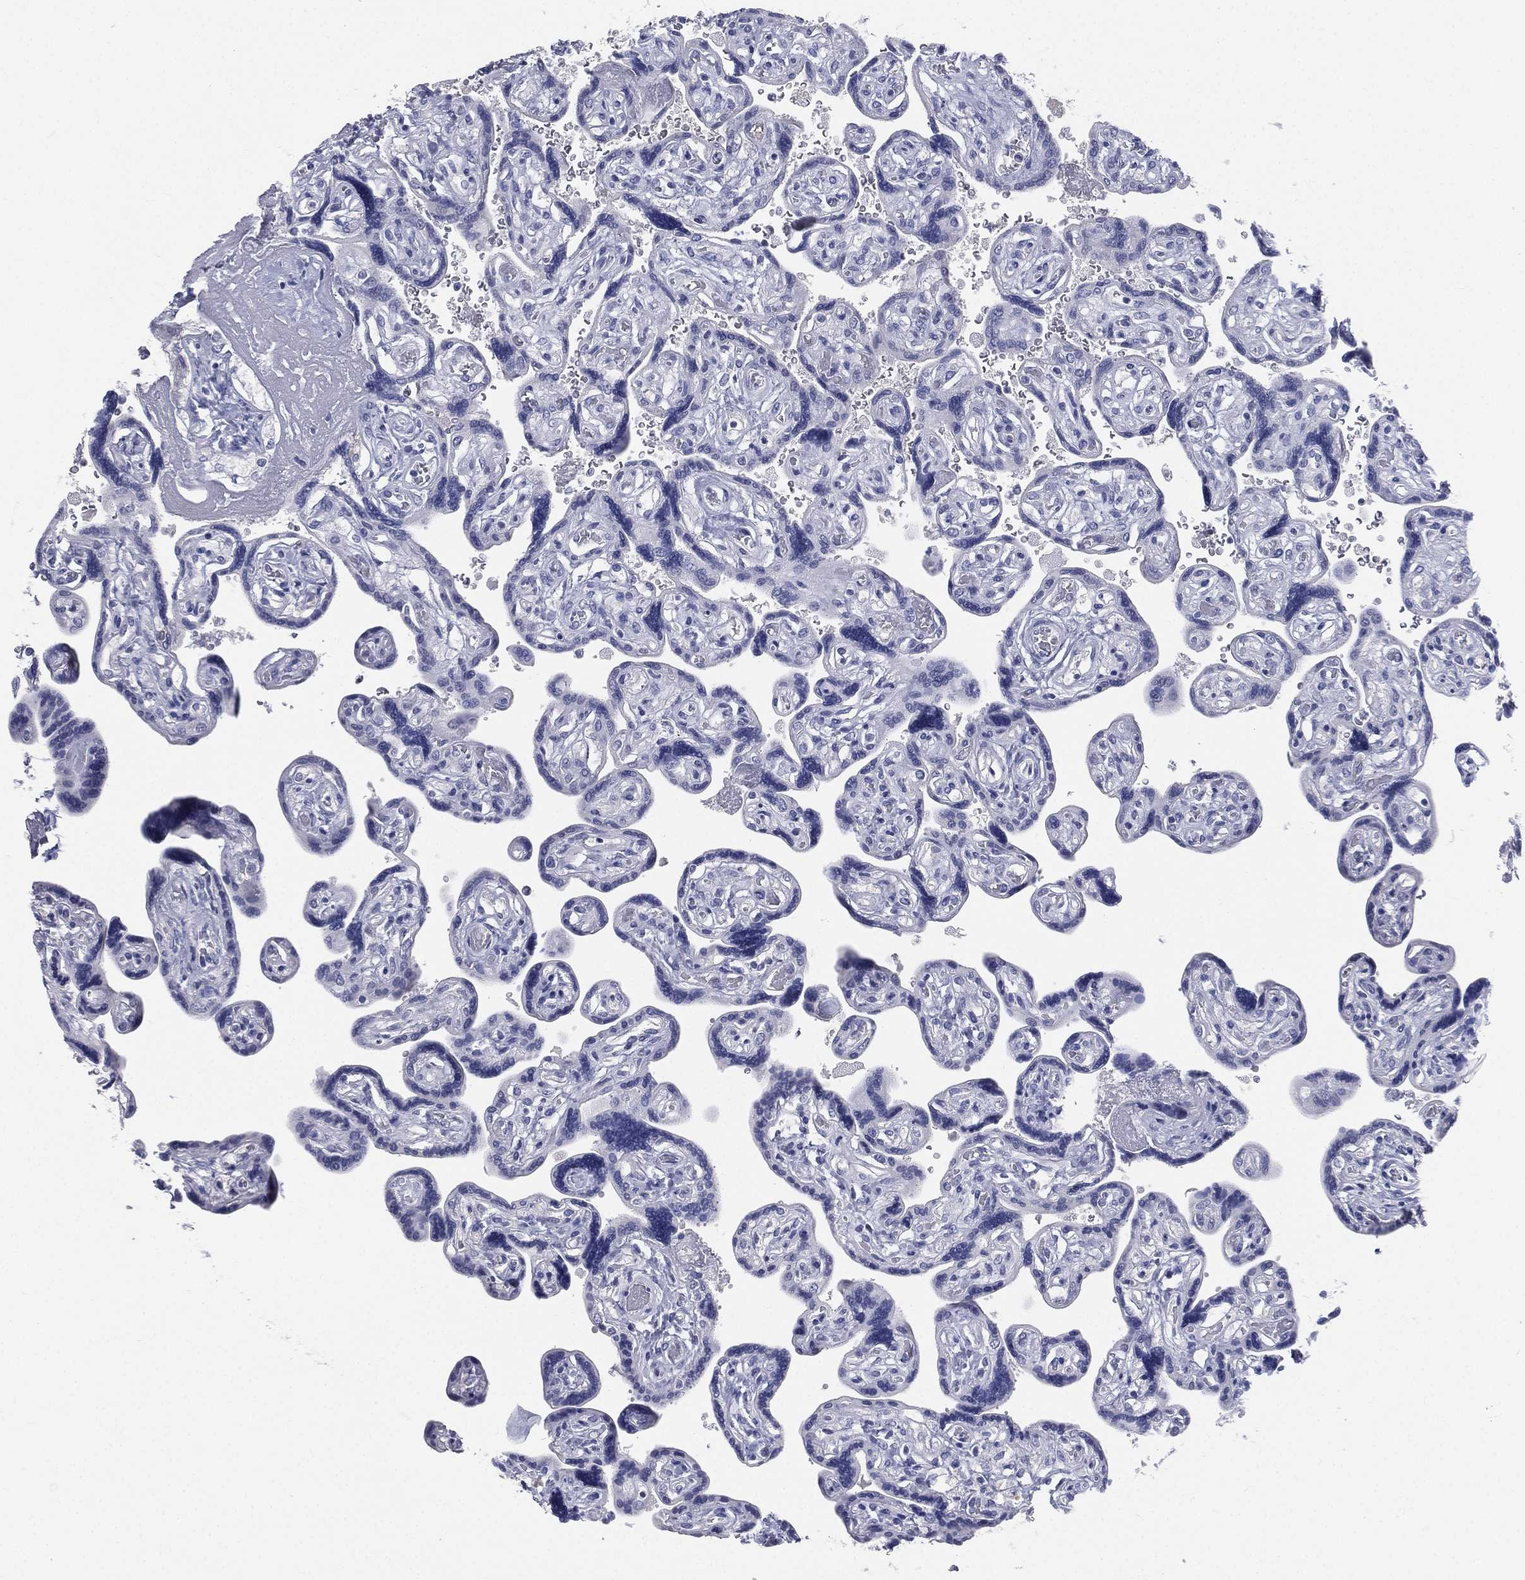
{"staining": {"intensity": "negative", "quantity": "none", "location": "none"}, "tissue": "placenta", "cell_type": "Decidual cells", "image_type": "normal", "snomed": [{"axis": "morphology", "description": "Normal tissue, NOS"}, {"axis": "topography", "description": "Placenta"}], "caption": "The image reveals no staining of decidual cells in unremarkable placenta. Brightfield microscopy of IHC stained with DAB (3,3'-diaminobenzidine) (brown) and hematoxylin (blue), captured at high magnification.", "gene": "CD3D", "patient": {"sex": "female", "age": 32}}